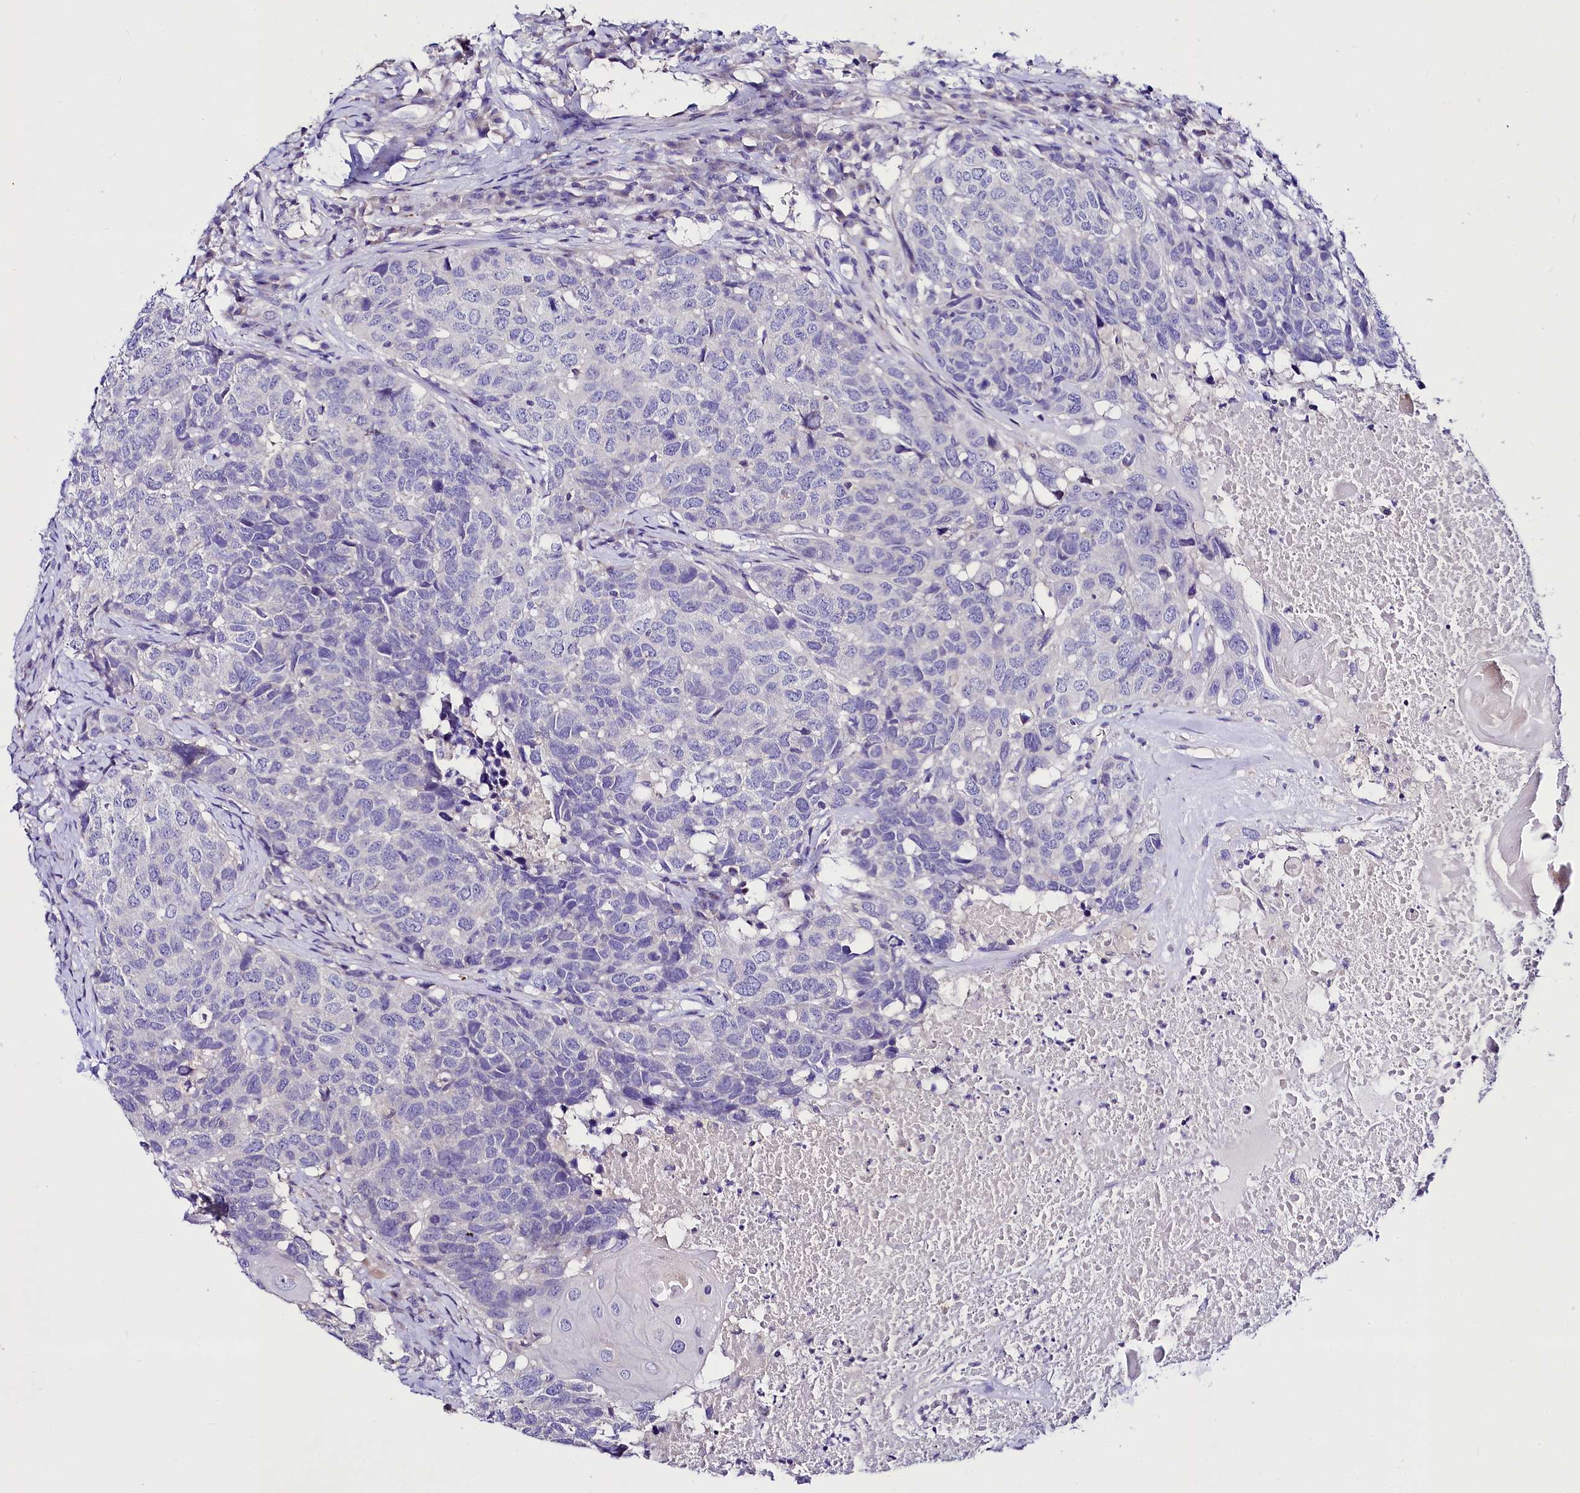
{"staining": {"intensity": "negative", "quantity": "none", "location": "none"}, "tissue": "head and neck cancer", "cell_type": "Tumor cells", "image_type": "cancer", "snomed": [{"axis": "morphology", "description": "Squamous cell carcinoma, NOS"}, {"axis": "topography", "description": "Head-Neck"}], "caption": "This is a image of immunohistochemistry staining of head and neck cancer (squamous cell carcinoma), which shows no expression in tumor cells.", "gene": "ABHD5", "patient": {"sex": "male", "age": 66}}